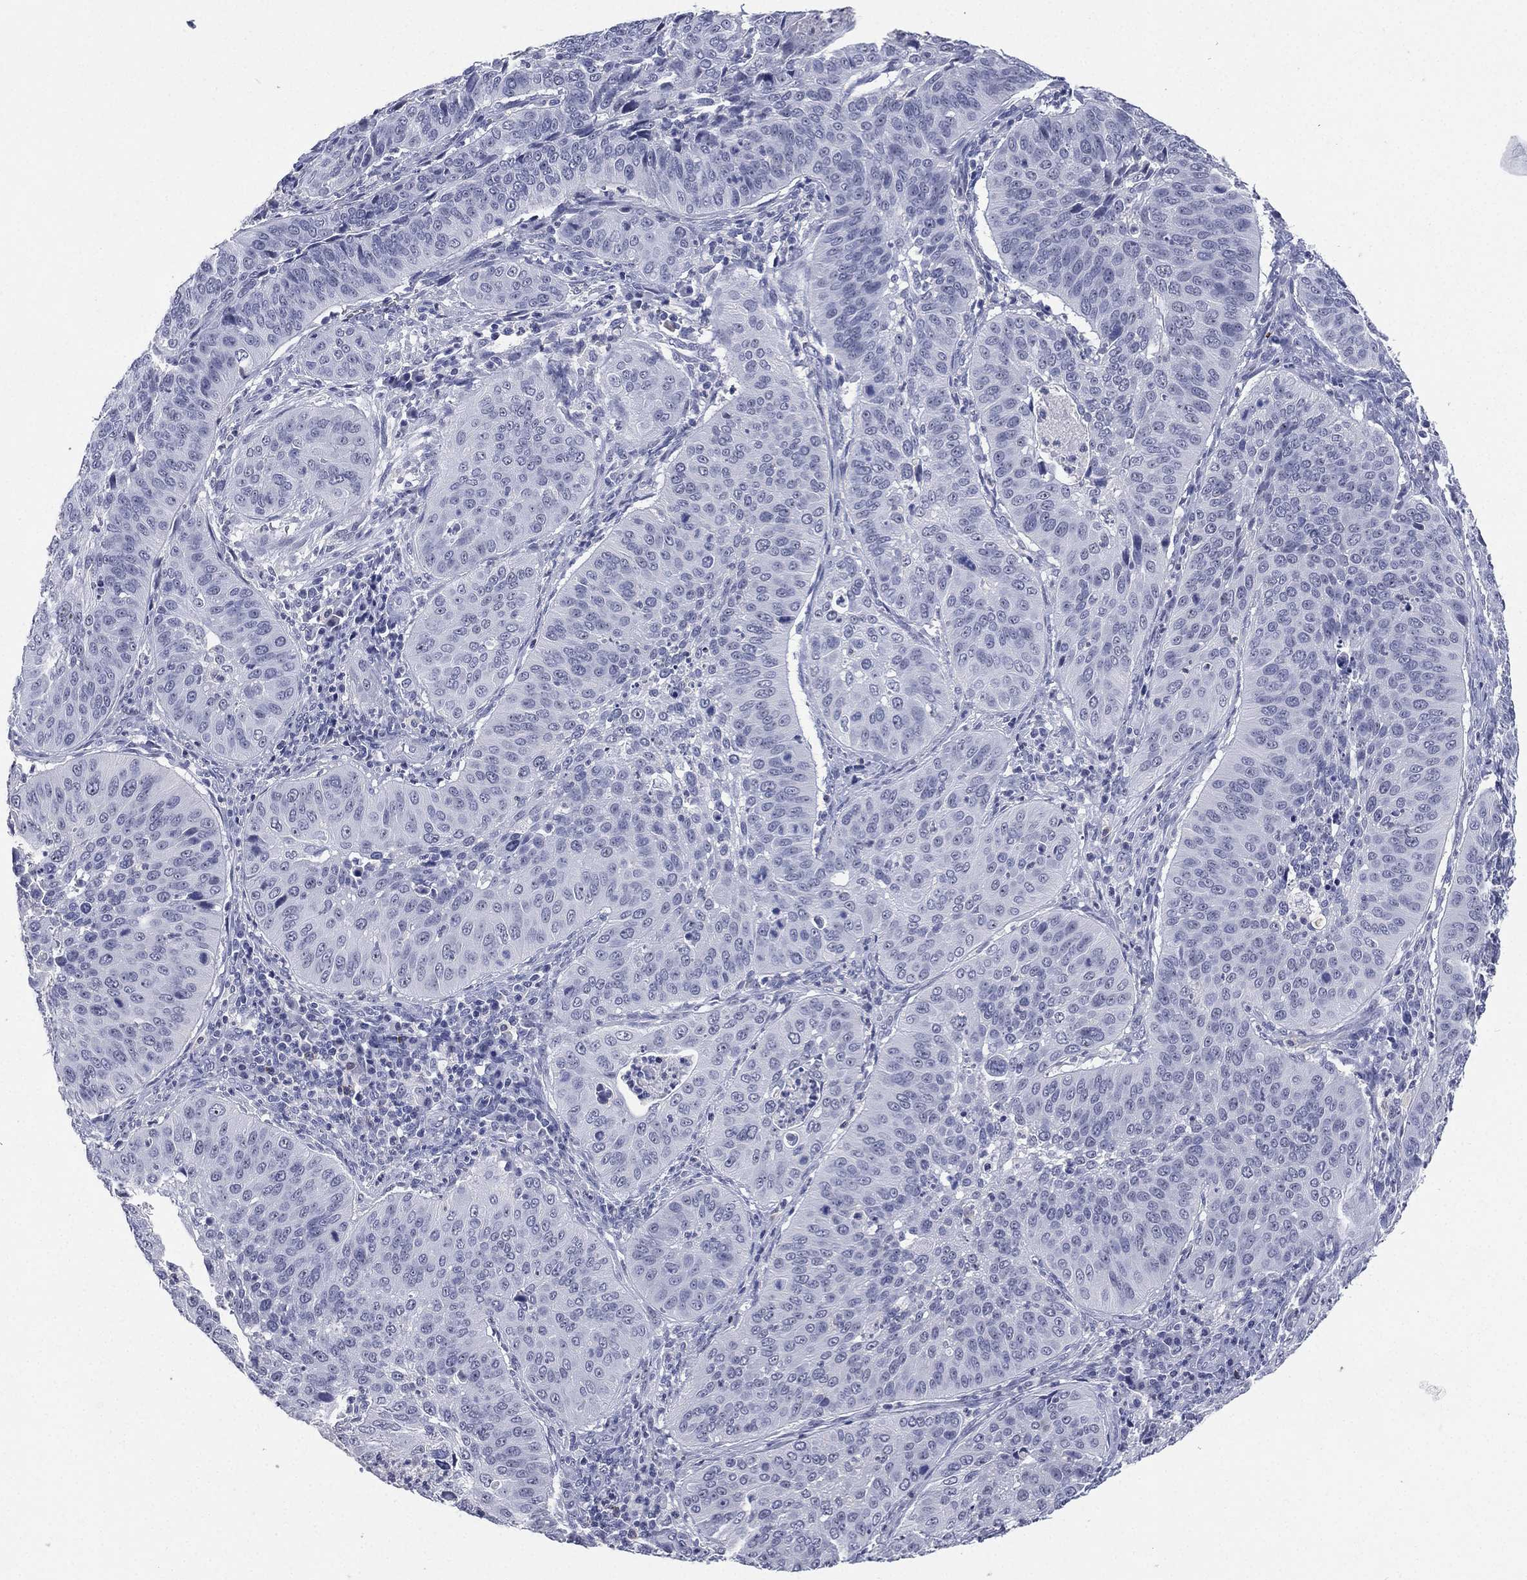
{"staining": {"intensity": "negative", "quantity": "none", "location": "none"}, "tissue": "cervical cancer", "cell_type": "Tumor cells", "image_type": "cancer", "snomed": [{"axis": "morphology", "description": "Normal tissue, NOS"}, {"axis": "morphology", "description": "Squamous cell carcinoma, NOS"}, {"axis": "topography", "description": "Cervix"}], "caption": "Cervical cancer (squamous cell carcinoma) stained for a protein using immunohistochemistry (IHC) exhibits no staining tumor cells.", "gene": "CD22", "patient": {"sex": "female", "age": 39}}